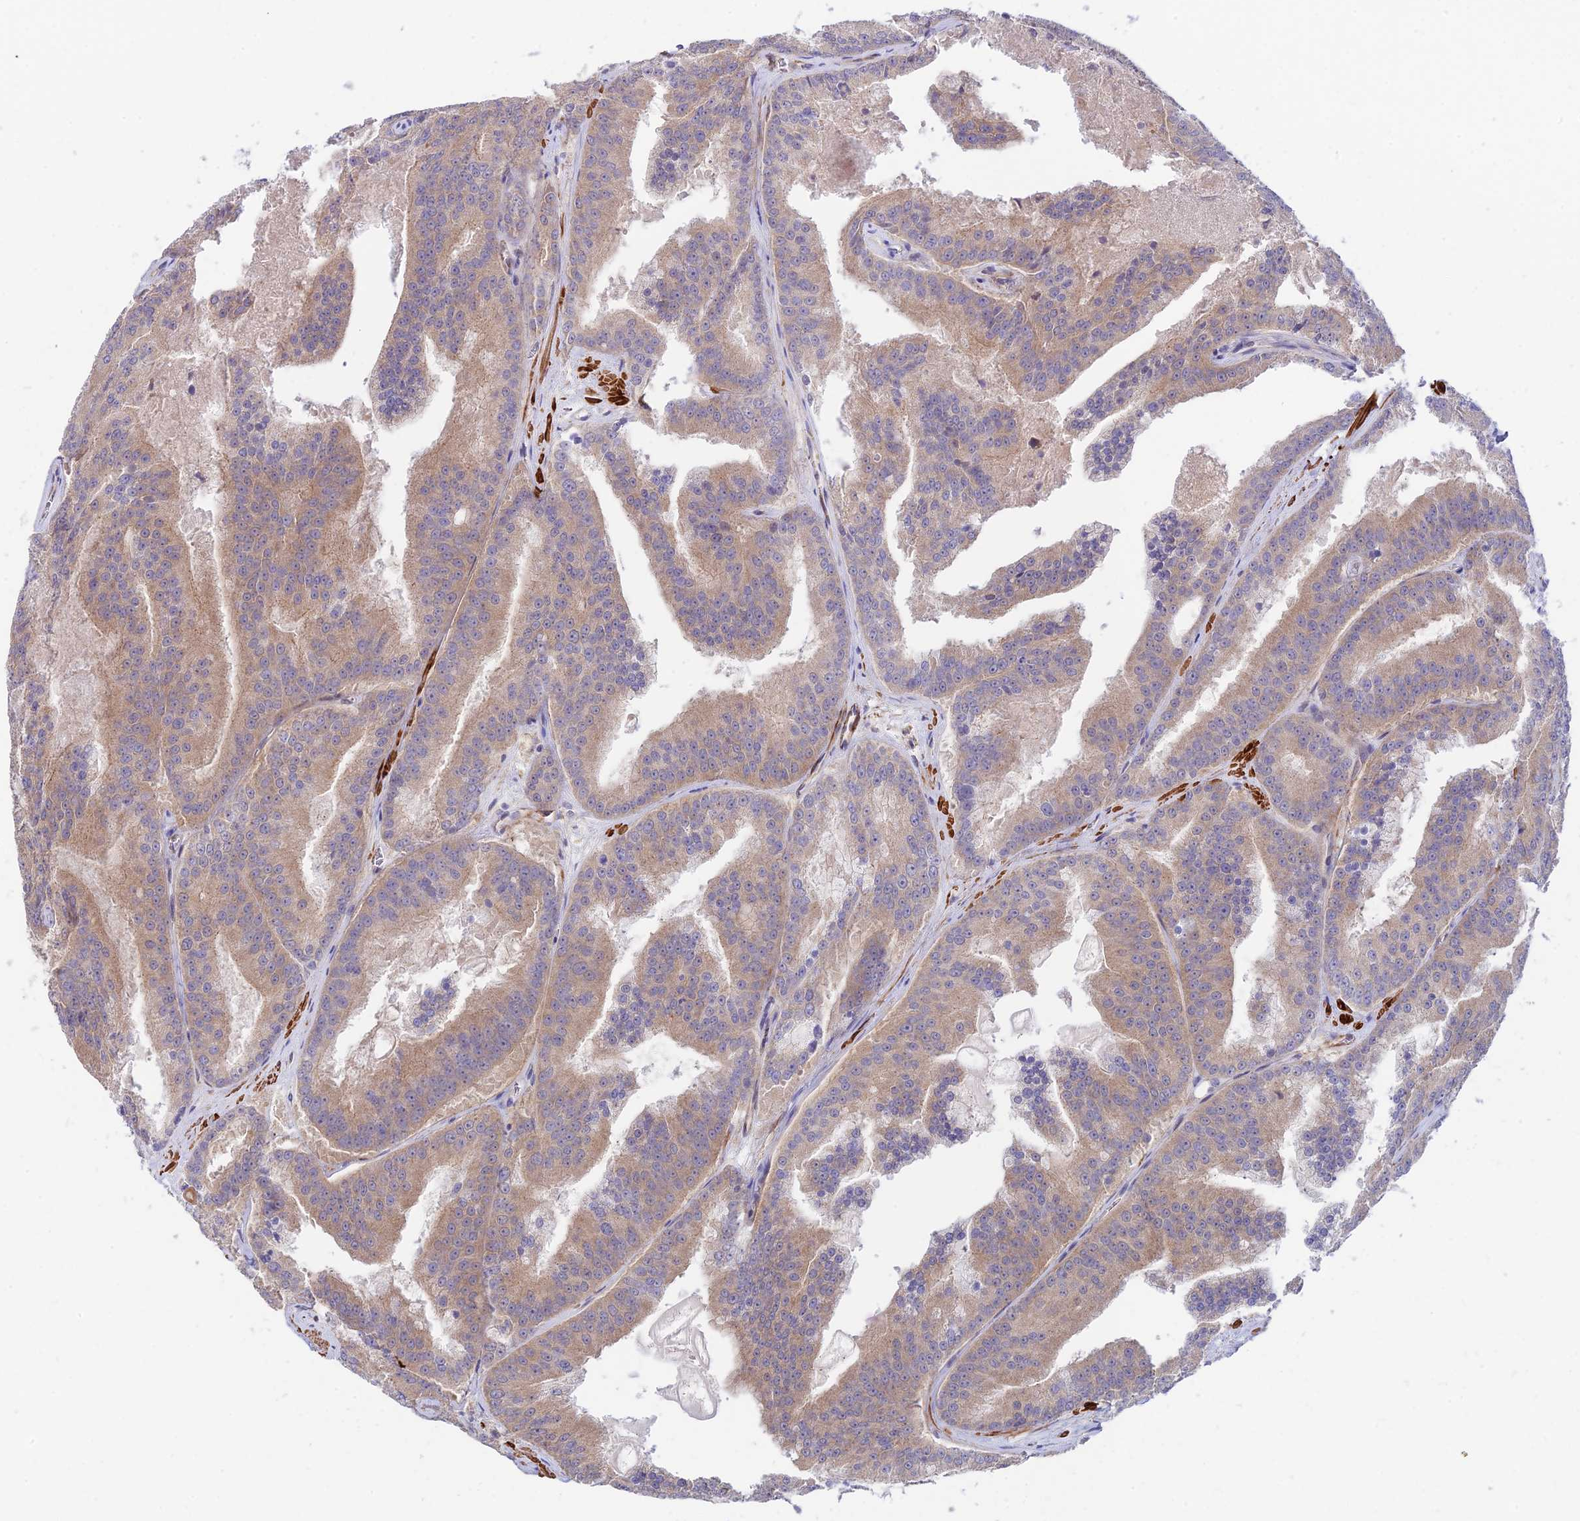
{"staining": {"intensity": "moderate", "quantity": ">75%", "location": "cytoplasmic/membranous"}, "tissue": "prostate cancer", "cell_type": "Tumor cells", "image_type": "cancer", "snomed": [{"axis": "morphology", "description": "Adenocarcinoma, High grade"}, {"axis": "topography", "description": "Prostate"}], "caption": "Immunohistochemical staining of prostate cancer (high-grade adenocarcinoma) shows medium levels of moderate cytoplasmic/membranous protein positivity in approximately >75% of tumor cells. The staining was performed using DAB, with brown indicating positive protein expression. Nuclei are stained blue with hematoxylin.", "gene": "ANKRD50", "patient": {"sex": "male", "age": 61}}